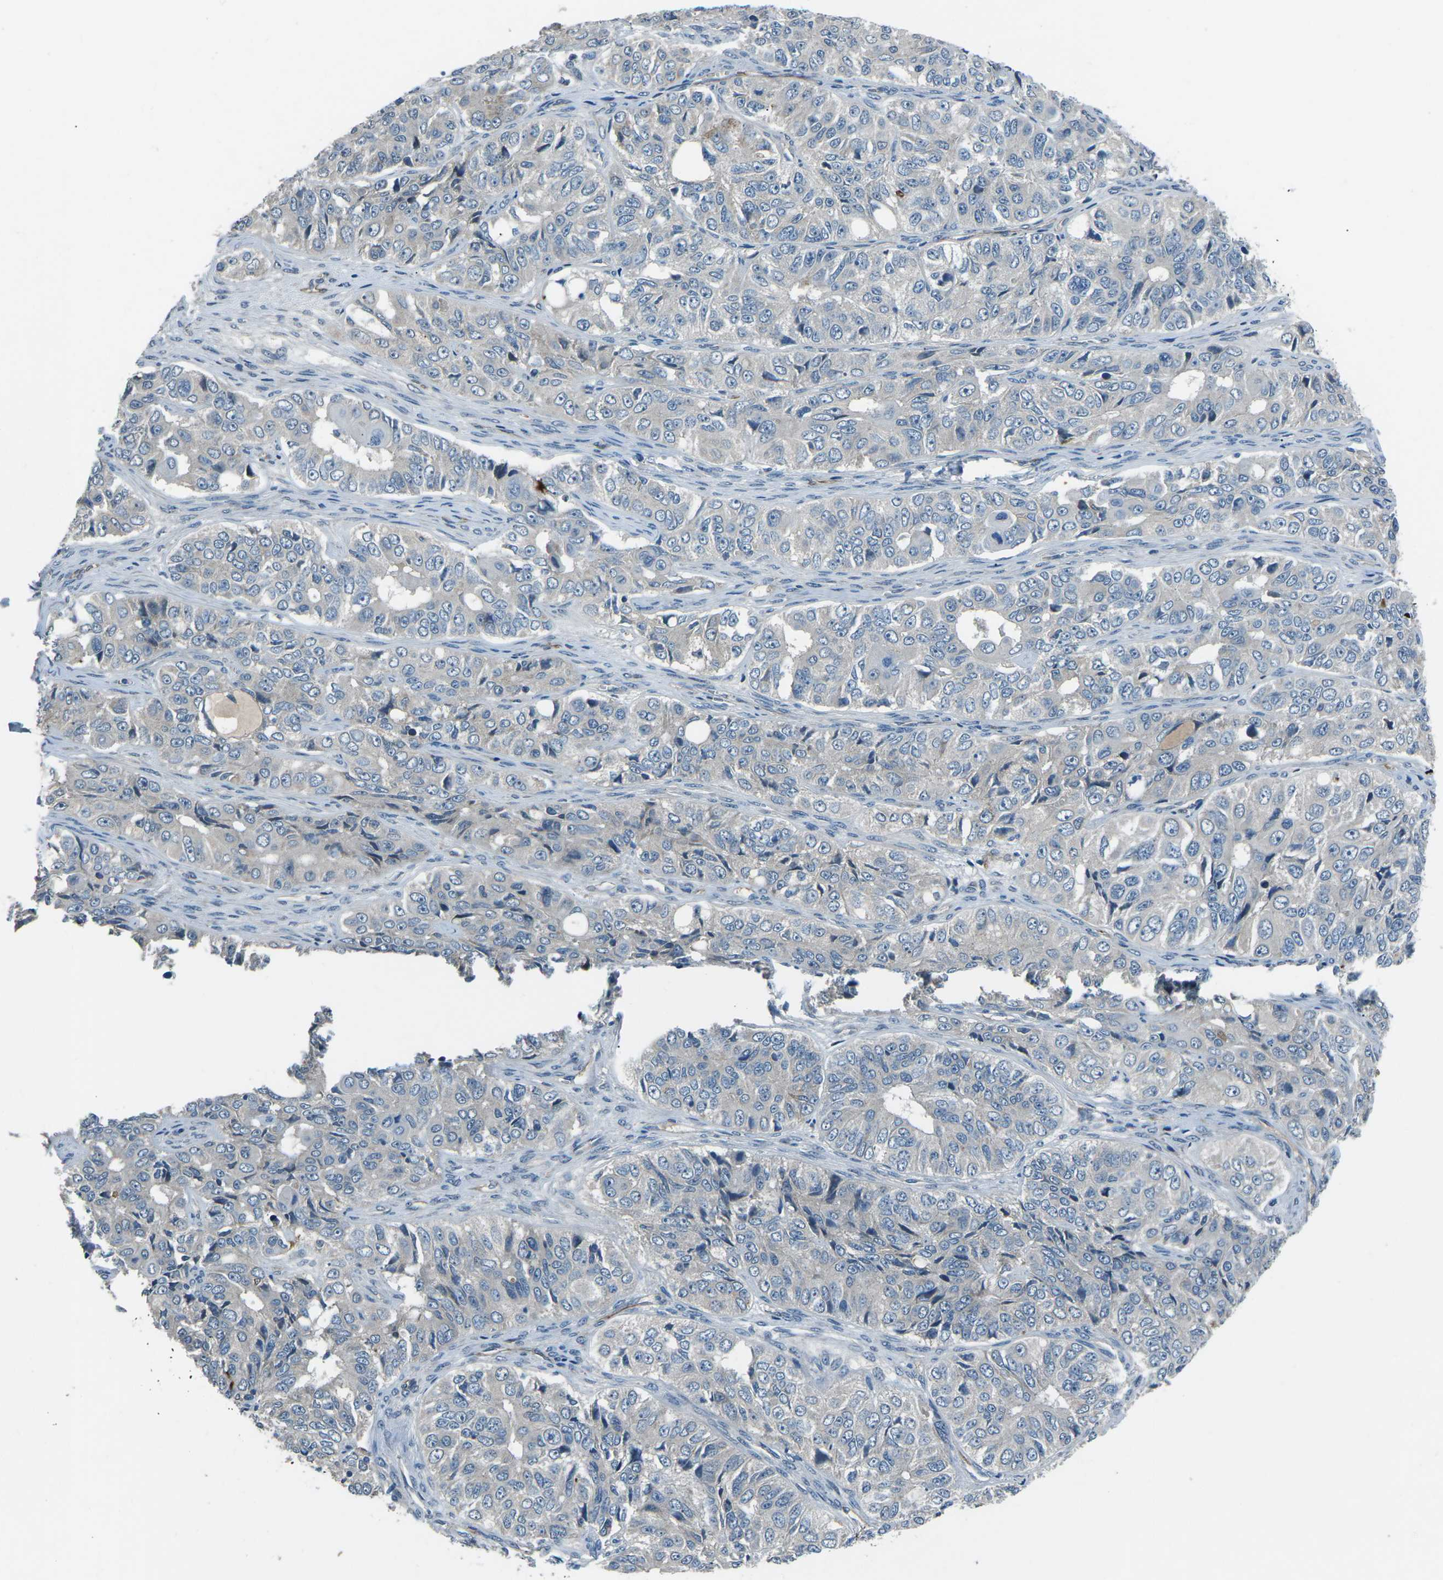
{"staining": {"intensity": "negative", "quantity": "none", "location": "none"}, "tissue": "ovarian cancer", "cell_type": "Tumor cells", "image_type": "cancer", "snomed": [{"axis": "morphology", "description": "Carcinoma, endometroid"}, {"axis": "topography", "description": "Ovary"}], "caption": "High magnification brightfield microscopy of ovarian cancer (endometroid carcinoma) stained with DAB (brown) and counterstained with hematoxylin (blue): tumor cells show no significant expression.", "gene": "AFAP1", "patient": {"sex": "female", "age": 51}}